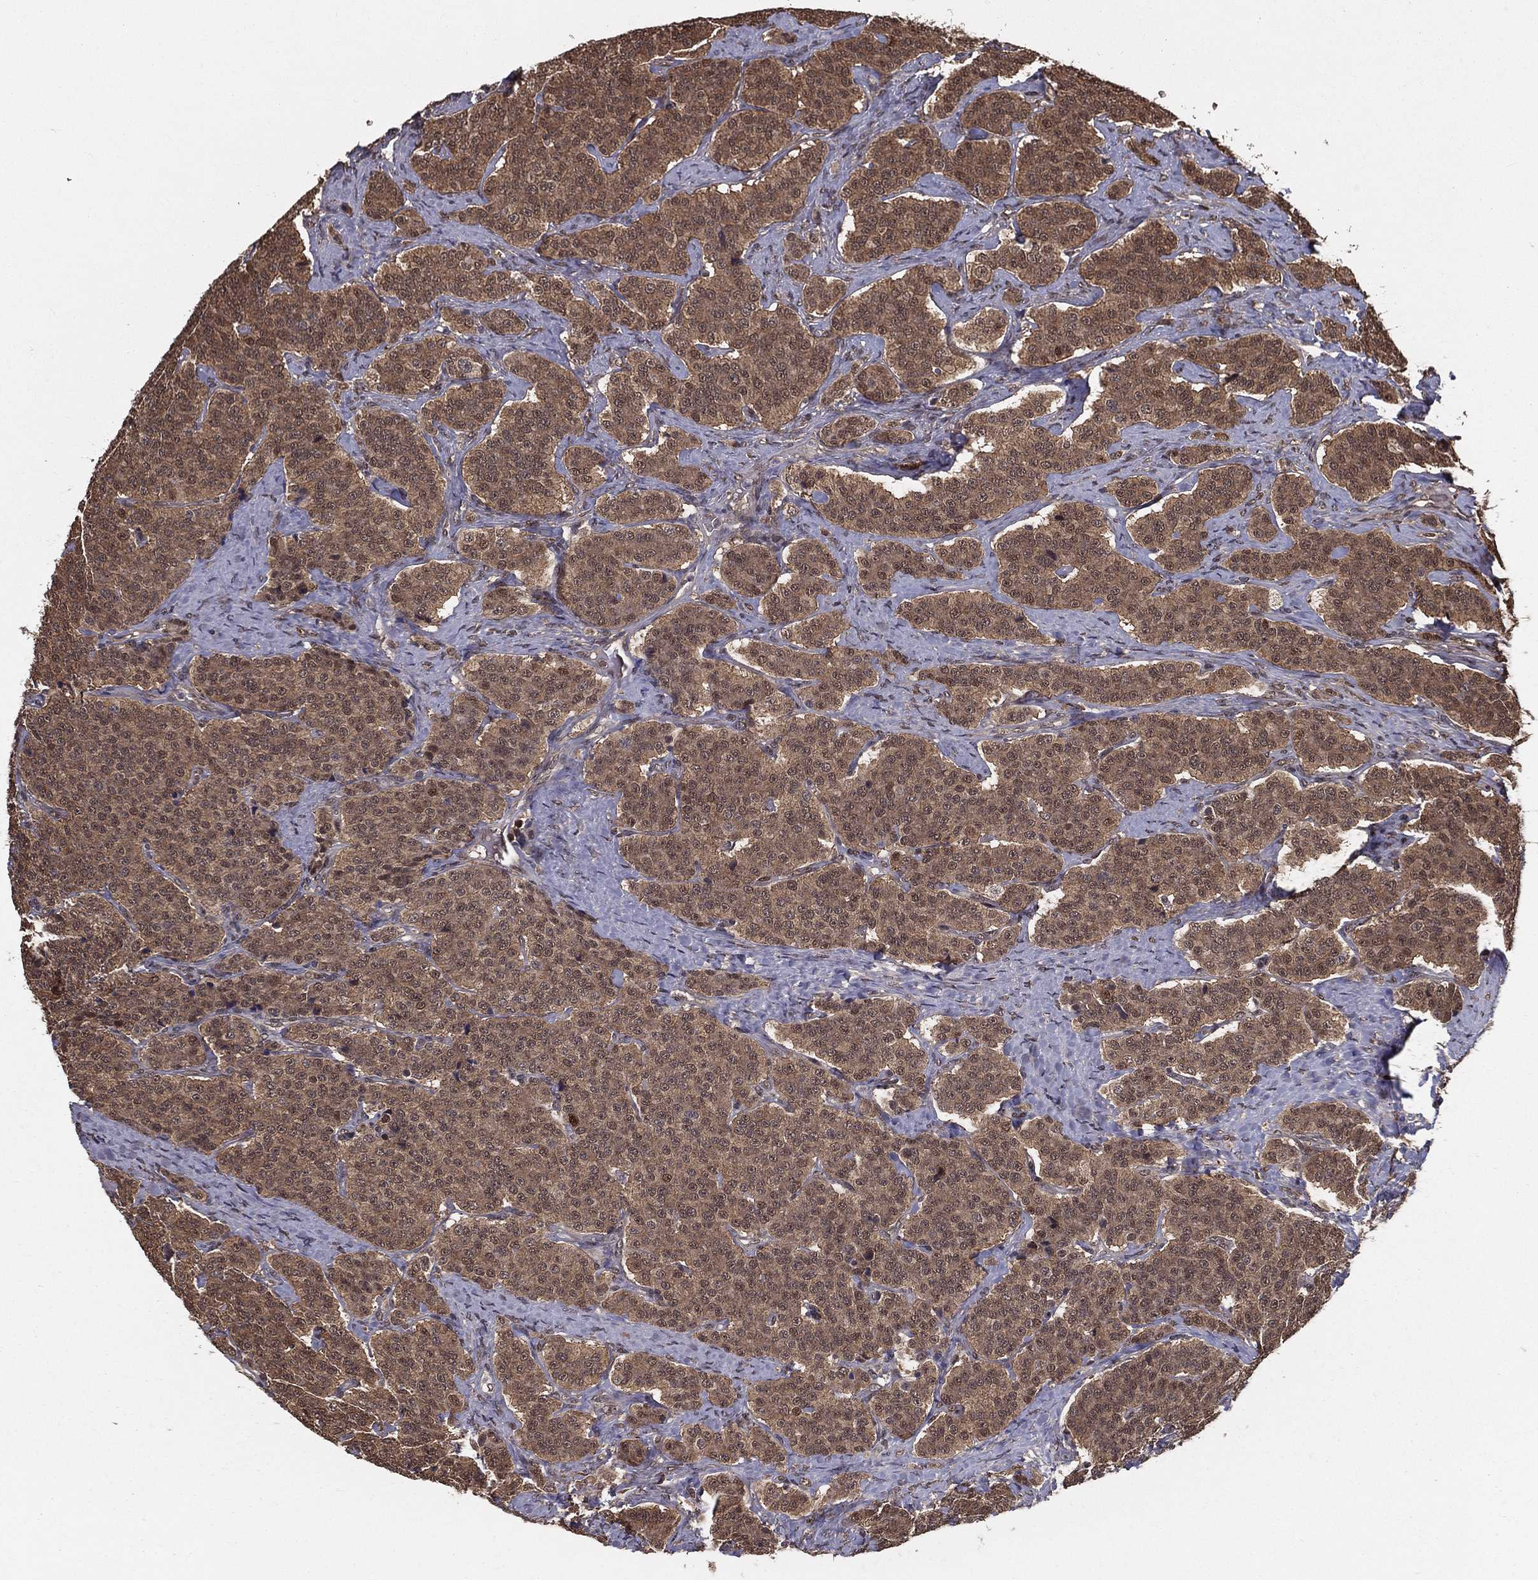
{"staining": {"intensity": "weak", "quantity": ">75%", "location": "cytoplasmic/membranous"}, "tissue": "carcinoid", "cell_type": "Tumor cells", "image_type": "cancer", "snomed": [{"axis": "morphology", "description": "Carcinoid, malignant, NOS"}, {"axis": "topography", "description": "Small intestine"}], "caption": "Carcinoid stained for a protein demonstrates weak cytoplasmic/membranous positivity in tumor cells.", "gene": "CARM1", "patient": {"sex": "female", "age": 58}}